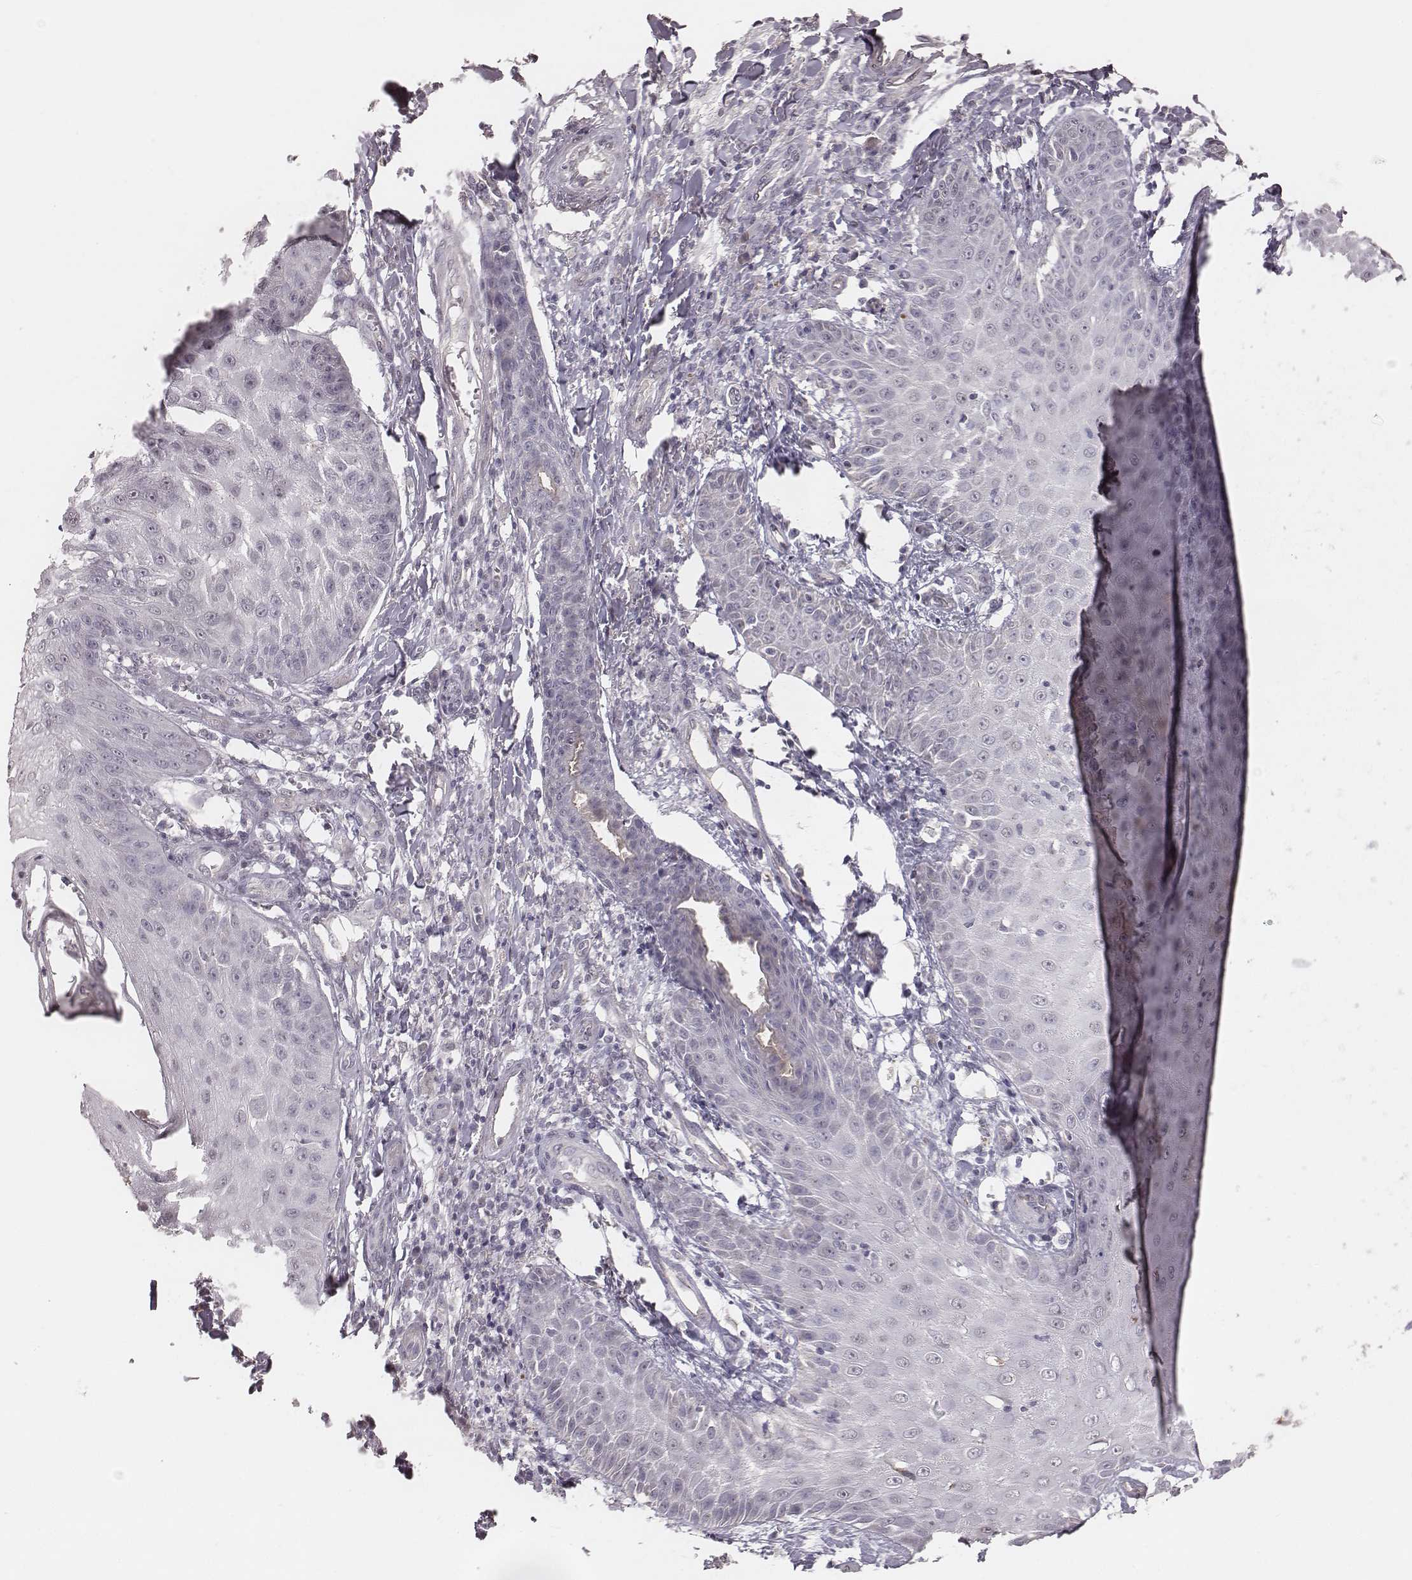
{"staining": {"intensity": "negative", "quantity": "none", "location": "none"}, "tissue": "skin cancer", "cell_type": "Tumor cells", "image_type": "cancer", "snomed": [{"axis": "morphology", "description": "Squamous cell carcinoma, NOS"}, {"axis": "topography", "description": "Skin"}], "caption": "An IHC micrograph of squamous cell carcinoma (skin) is shown. There is no staining in tumor cells of squamous cell carcinoma (skin).", "gene": "SLC7A4", "patient": {"sex": "male", "age": 70}}